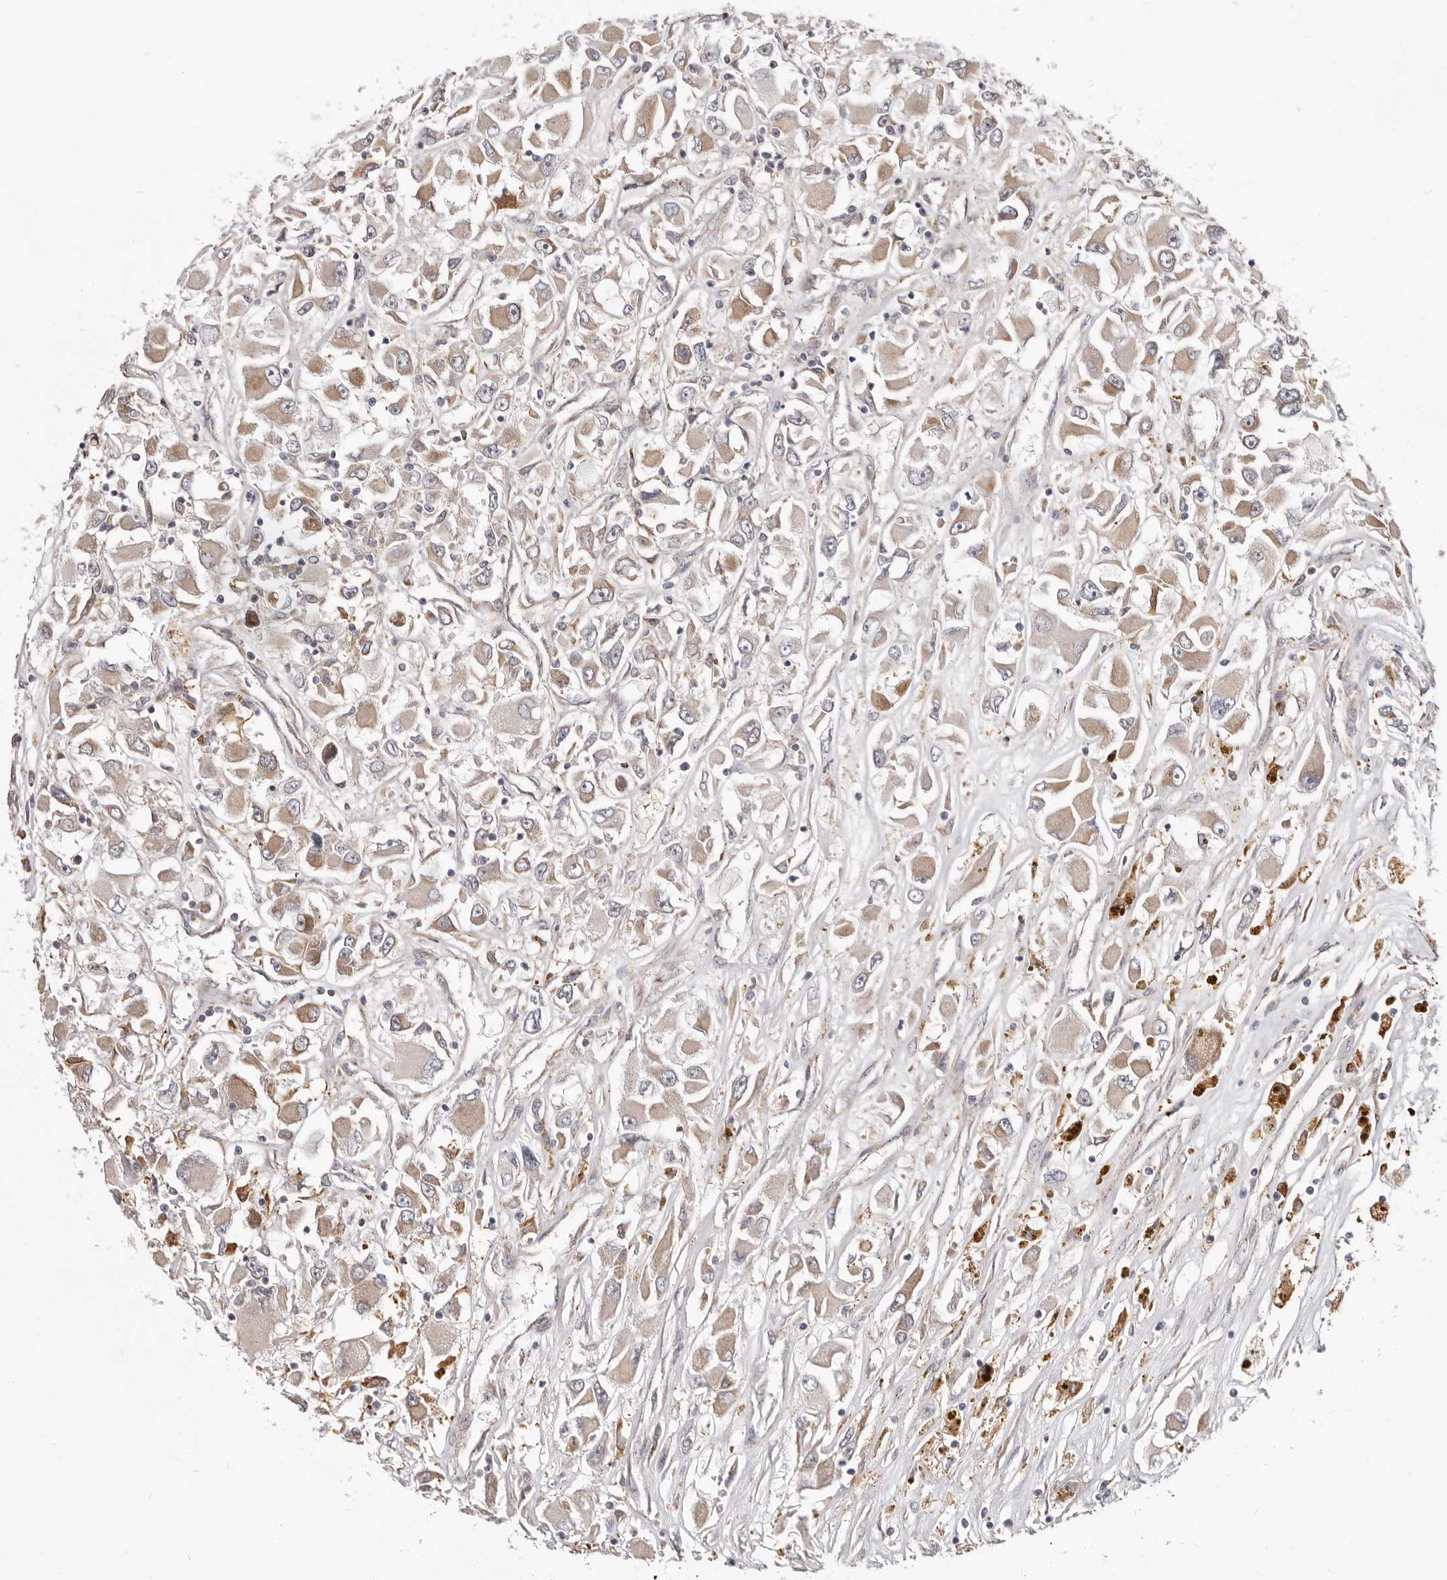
{"staining": {"intensity": "weak", "quantity": ">75%", "location": "cytoplasmic/membranous"}, "tissue": "renal cancer", "cell_type": "Tumor cells", "image_type": "cancer", "snomed": [{"axis": "morphology", "description": "Adenocarcinoma, NOS"}, {"axis": "topography", "description": "Kidney"}], "caption": "Human adenocarcinoma (renal) stained for a protein (brown) shows weak cytoplasmic/membranous positive staining in about >75% of tumor cells.", "gene": "TOR3A", "patient": {"sex": "female", "age": 52}}